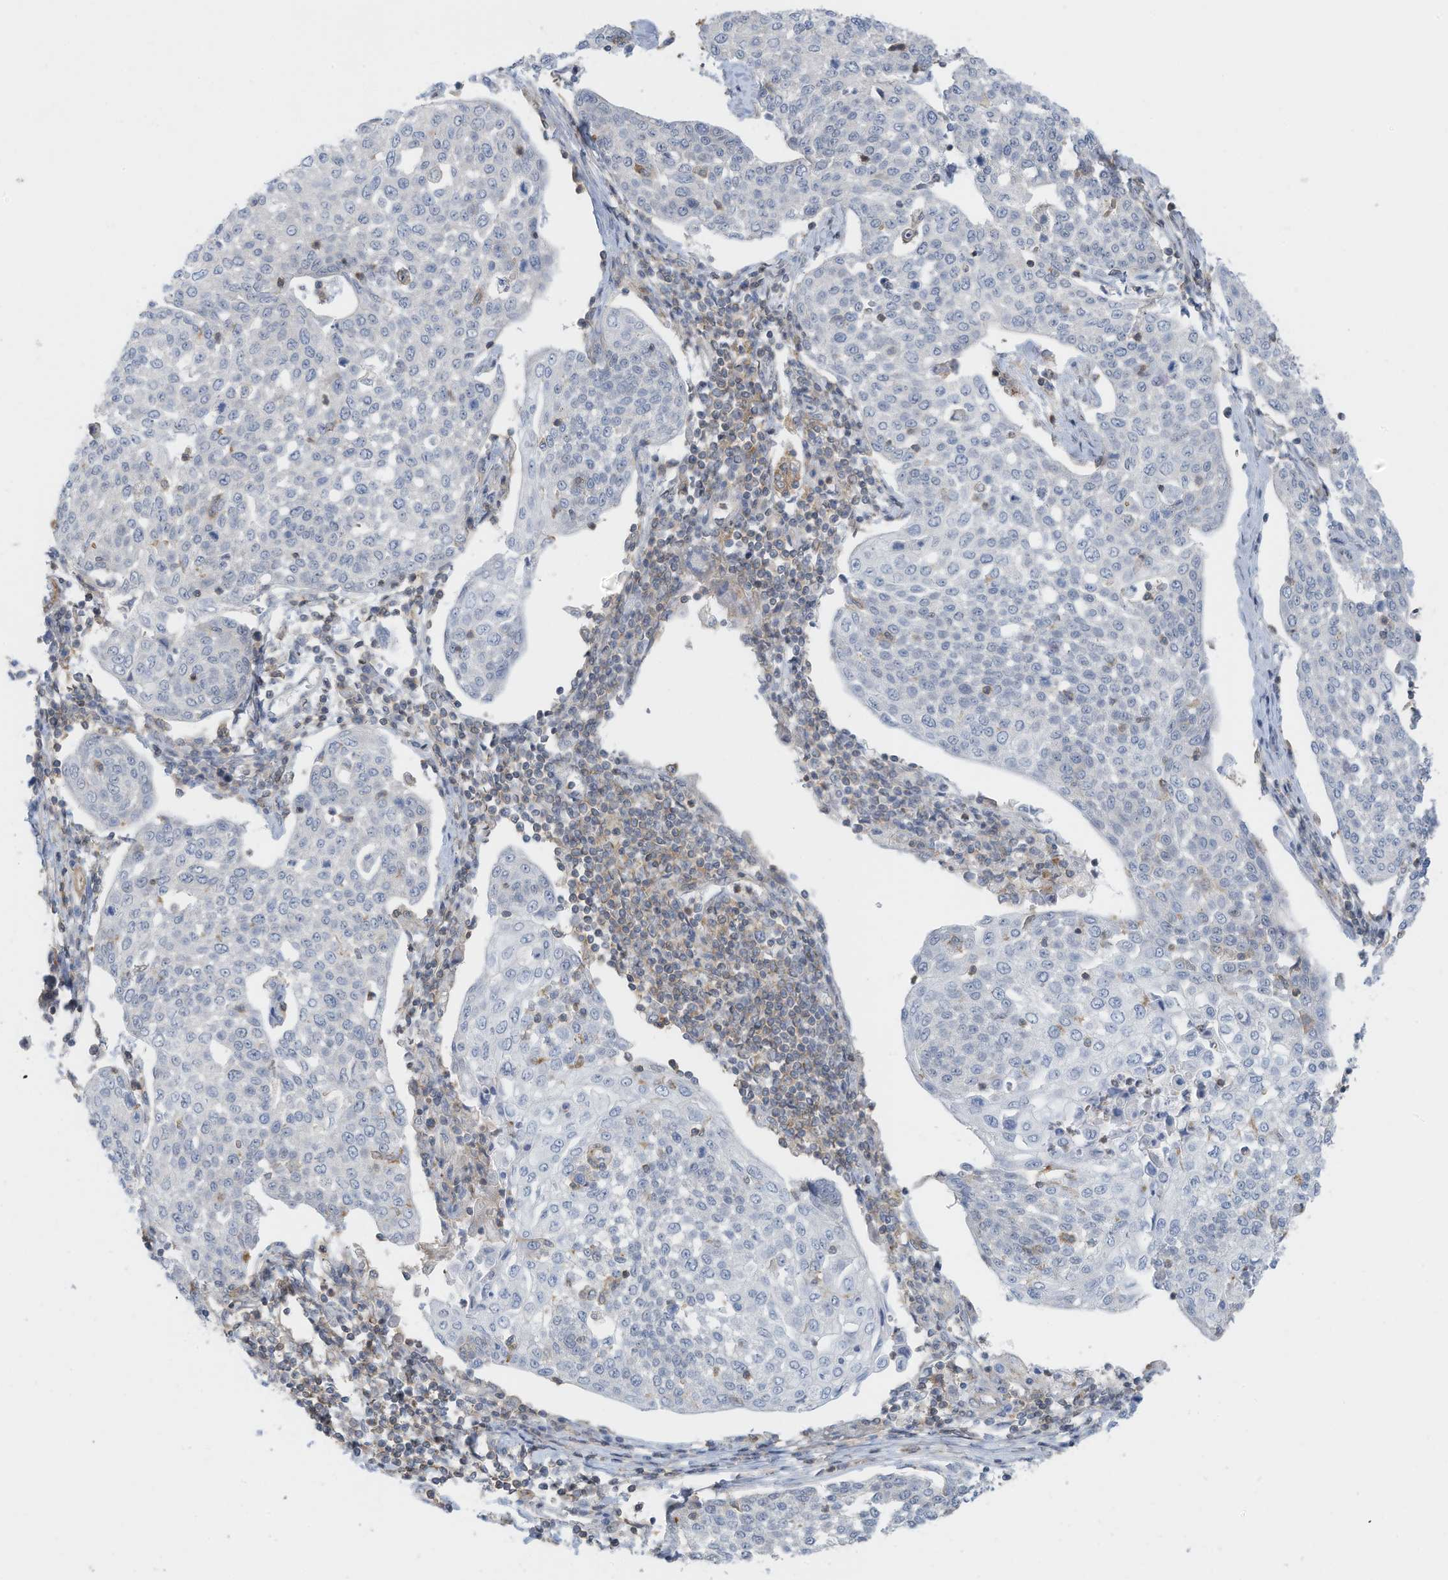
{"staining": {"intensity": "negative", "quantity": "none", "location": "none"}, "tissue": "cervical cancer", "cell_type": "Tumor cells", "image_type": "cancer", "snomed": [{"axis": "morphology", "description": "Squamous cell carcinoma, NOS"}, {"axis": "topography", "description": "Cervix"}], "caption": "Histopathology image shows no protein expression in tumor cells of squamous cell carcinoma (cervical) tissue.", "gene": "ZNF846", "patient": {"sex": "female", "age": 34}}